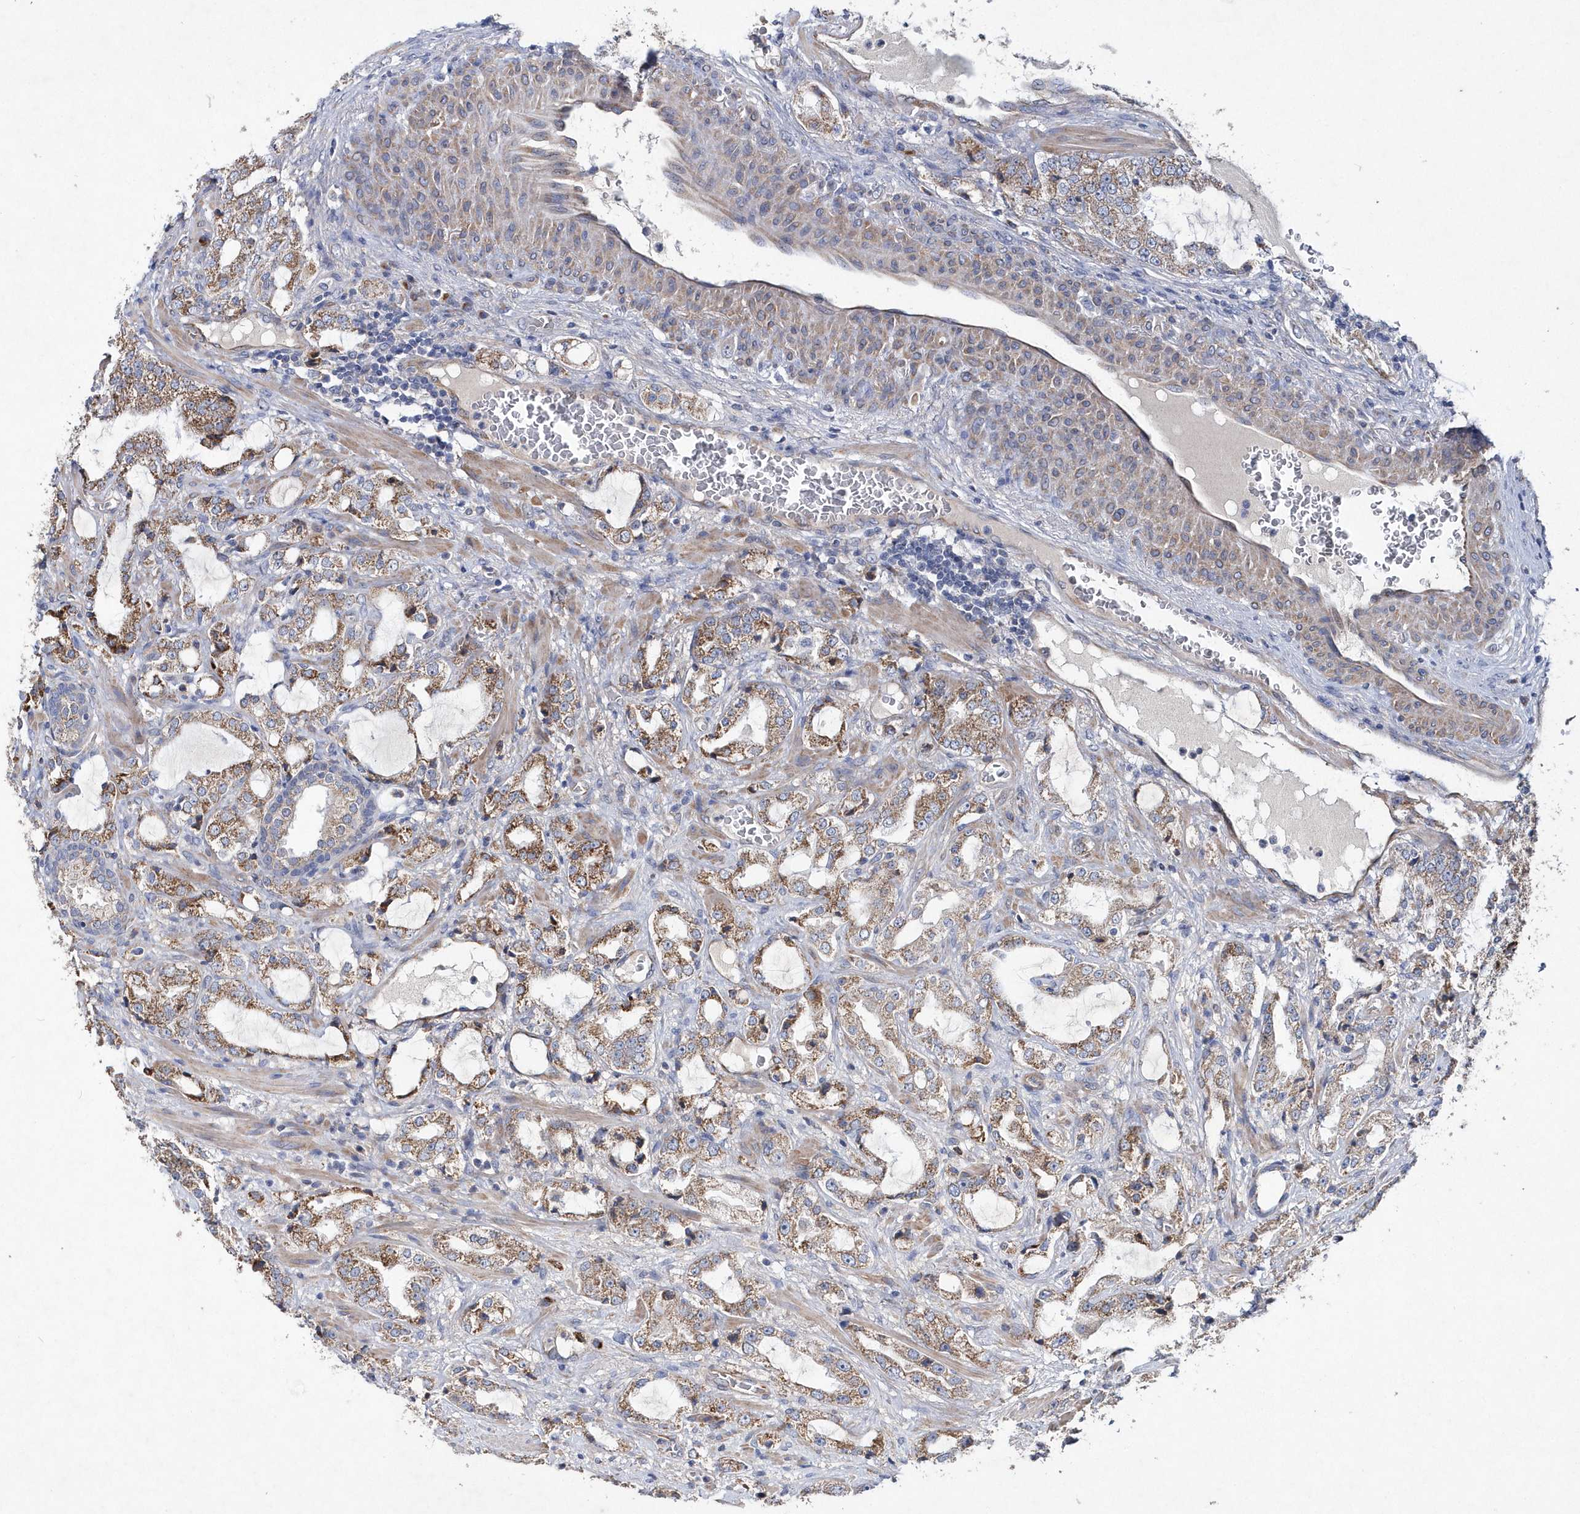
{"staining": {"intensity": "moderate", "quantity": ">75%", "location": "cytoplasmic/membranous"}, "tissue": "prostate cancer", "cell_type": "Tumor cells", "image_type": "cancer", "snomed": [{"axis": "morphology", "description": "Adenocarcinoma, High grade"}, {"axis": "topography", "description": "Prostate"}], "caption": "Tumor cells display moderate cytoplasmic/membranous expression in about >75% of cells in prostate cancer (adenocarcinoma (high-grade)).", "gene": "METTL8", "patient": {"sex": "male", "age": 64}}